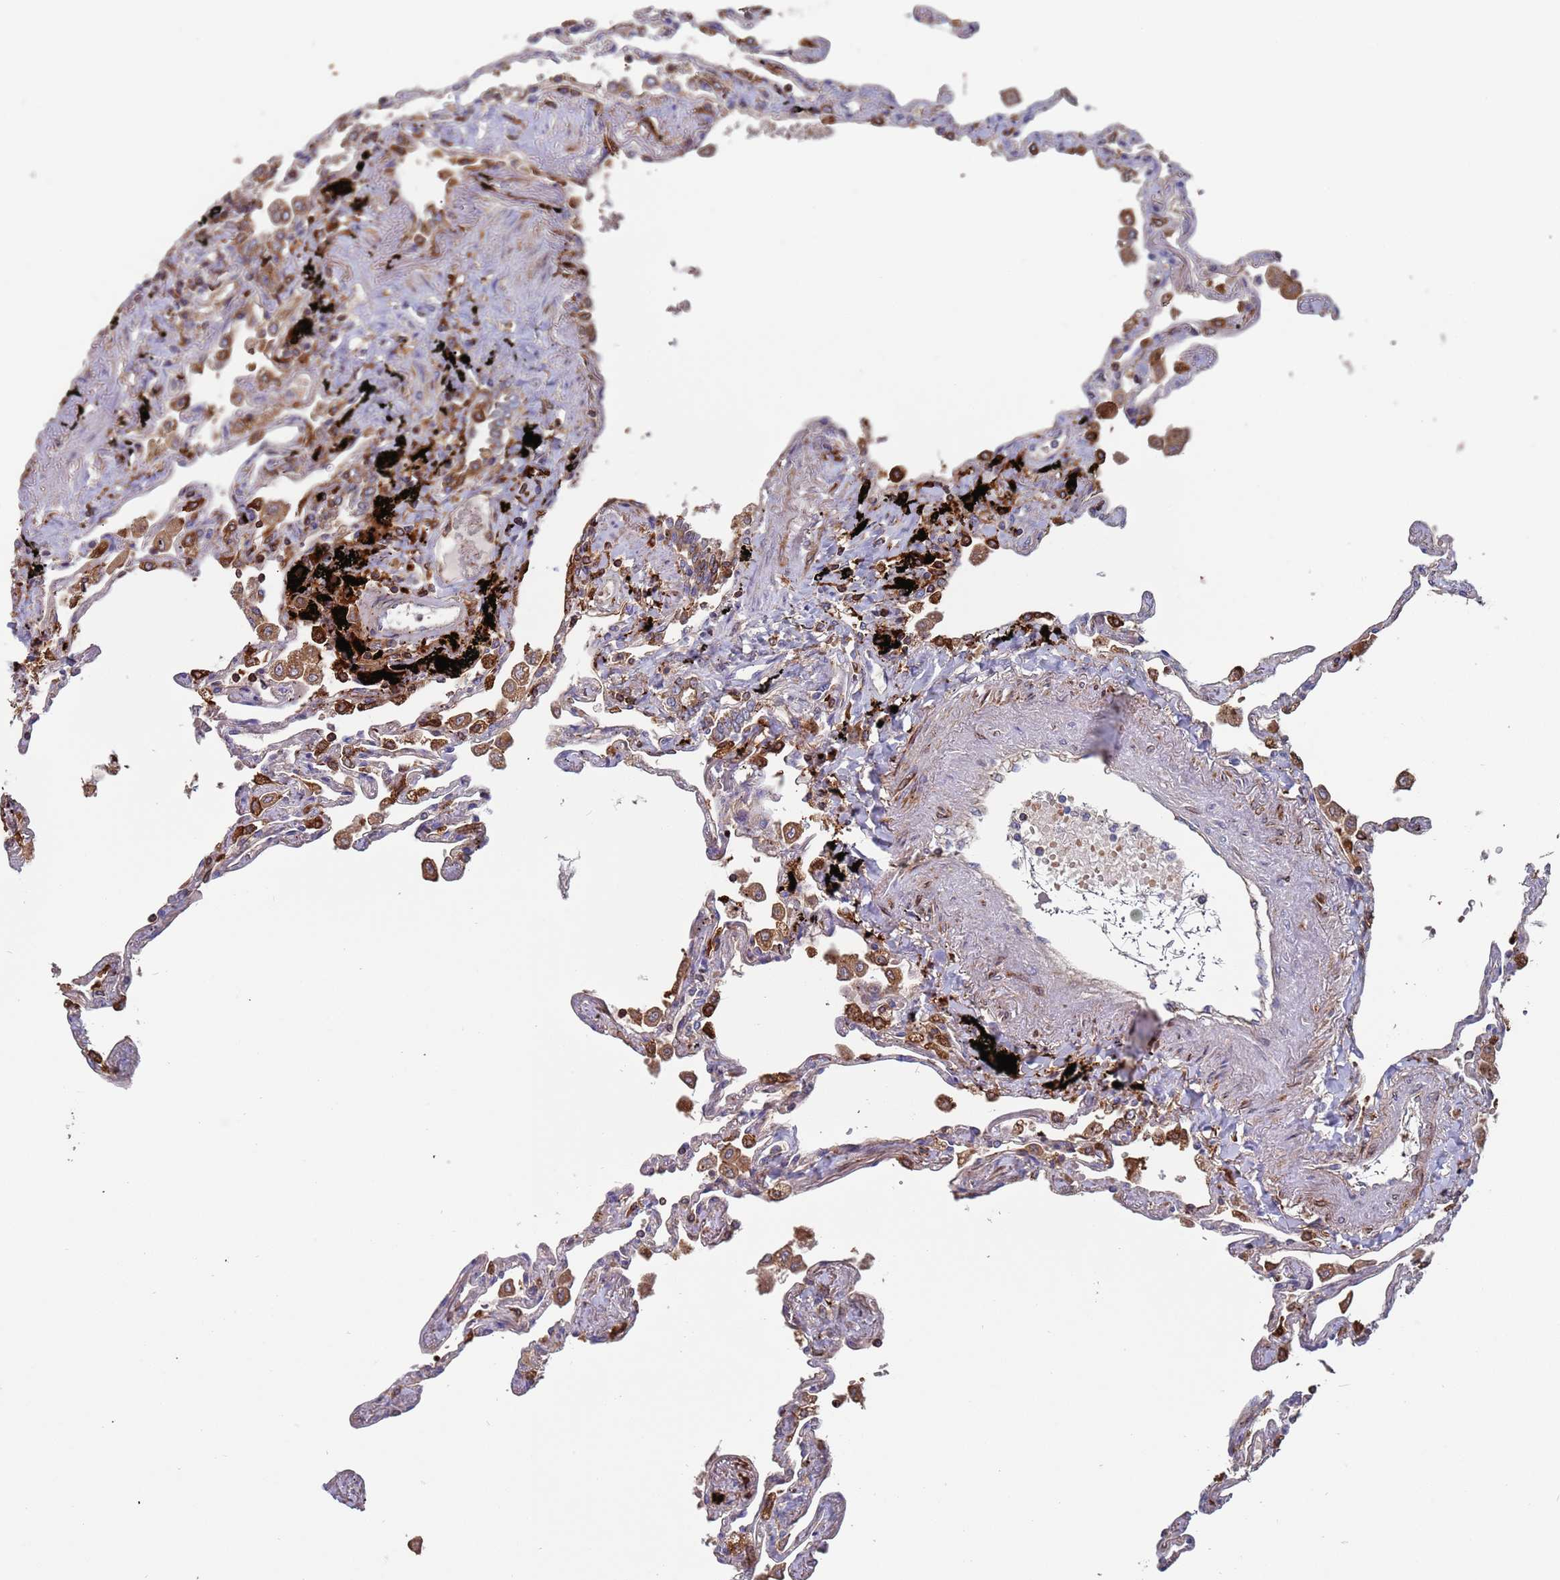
{"staining": {"intensity": "negative", "quantity": "none", "location": "none"}, "tissue": "lung", "cell_type": "Alveolar cells", "image_type": "normal", "snomed": [{"axis": "morphology", "description": "Normal tissue, NOS"}, {"axis": "topography", "description": "Lung"}], "caption": "Protein analysis of unremarkable lung shows no significant staining in alveolar cells.", "gene": "MALRD1", "patient": {"sex": "female", "age": 67}}